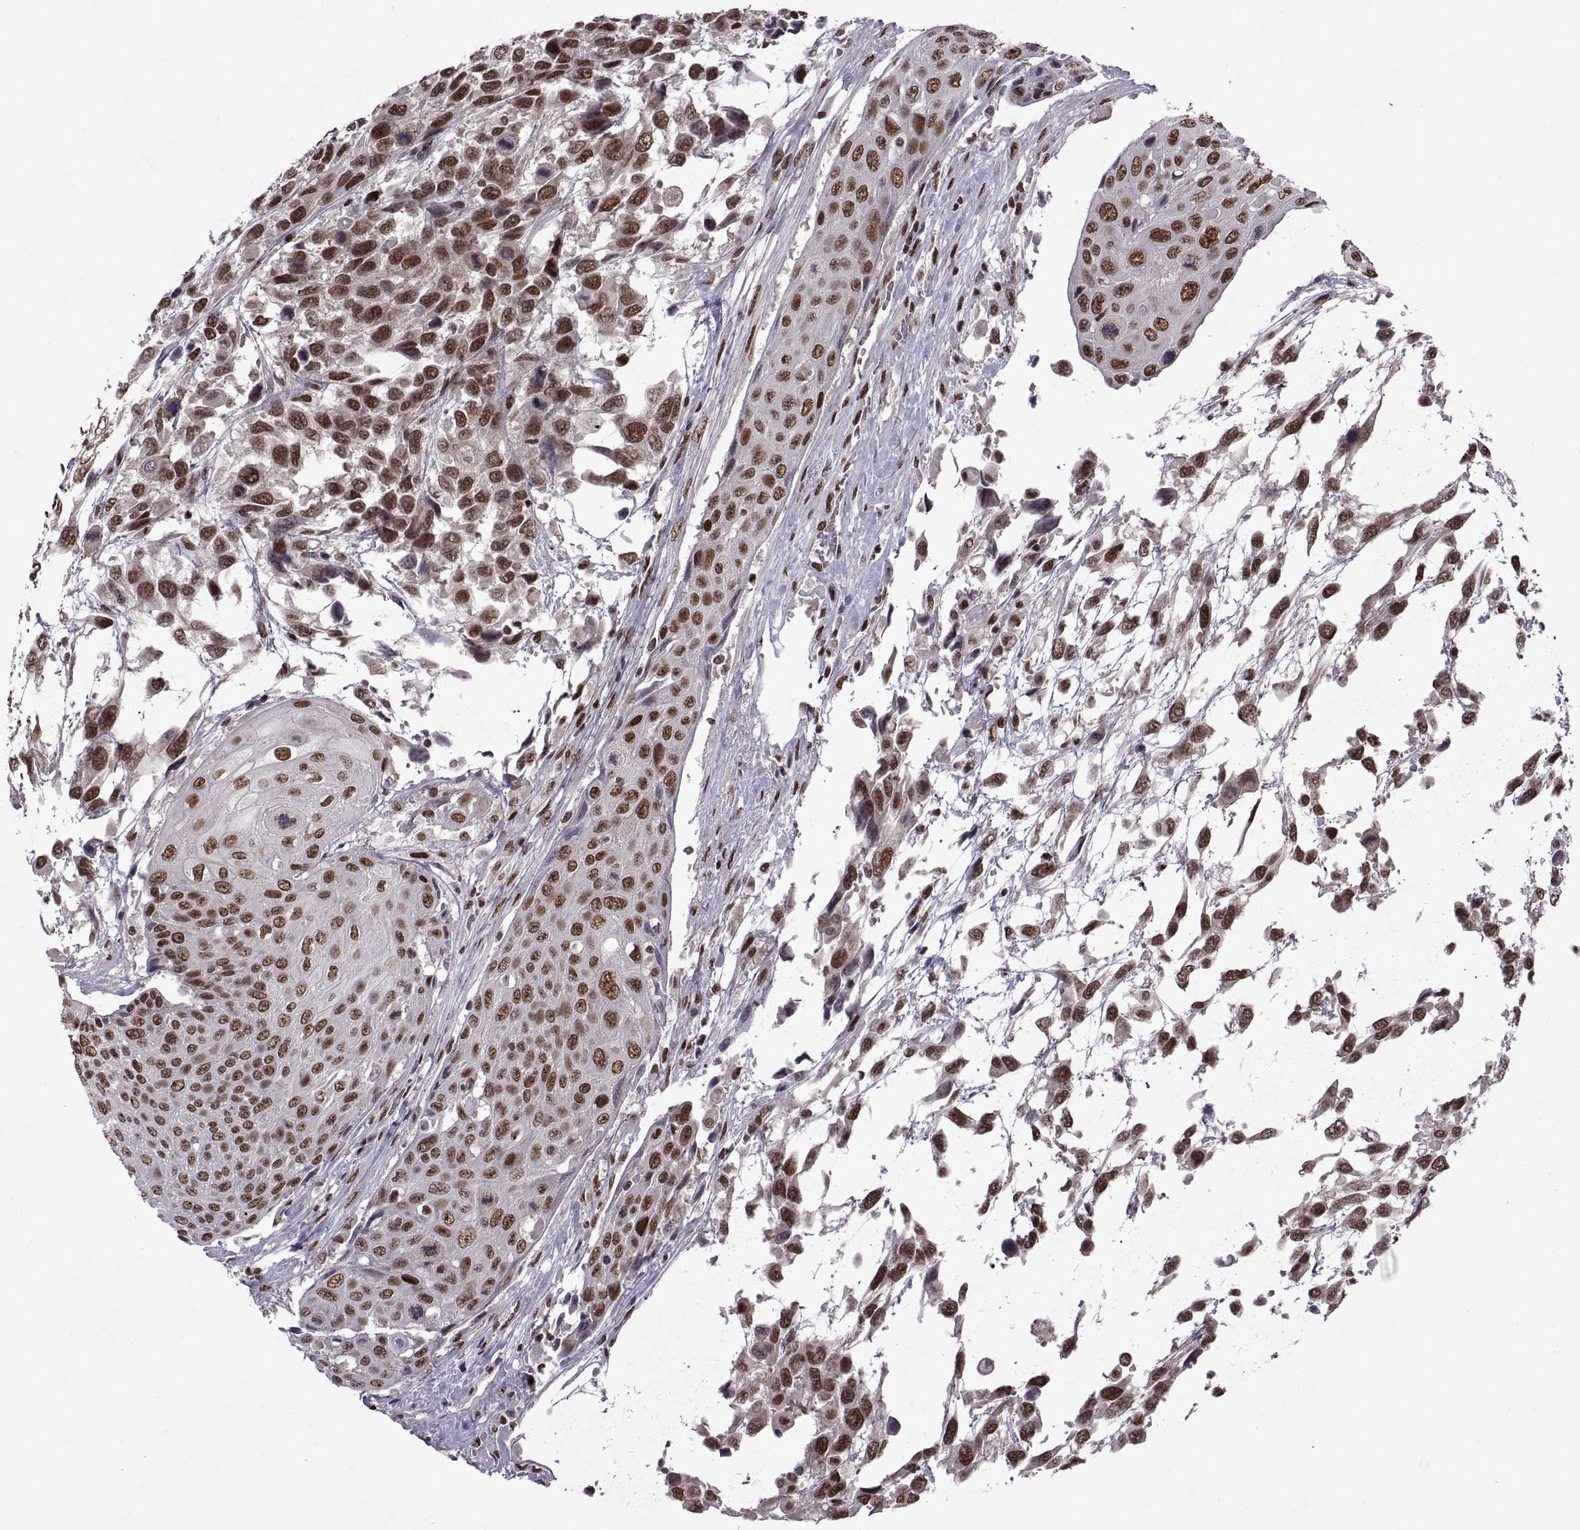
{"staining": {"intensity": "strong", "quantity": ">75%", "location": "nuclear"}, "tissue": "urothelial cancer", "cell_type": "Tumor cells", "image_type": "cancer", "snomed": [{"axis": "morphology", "description": "Urothelial carcinoma, High grade"}, {"axis": "topography", "description": "Urinary bladder"}], "caption": "A micrograph of urothelial cancer stained for a protein demonstrates strong nuclear brown staining in tumor cells.", "gene": "MT1E", "patient": {"sex": "female", "age": 70}}